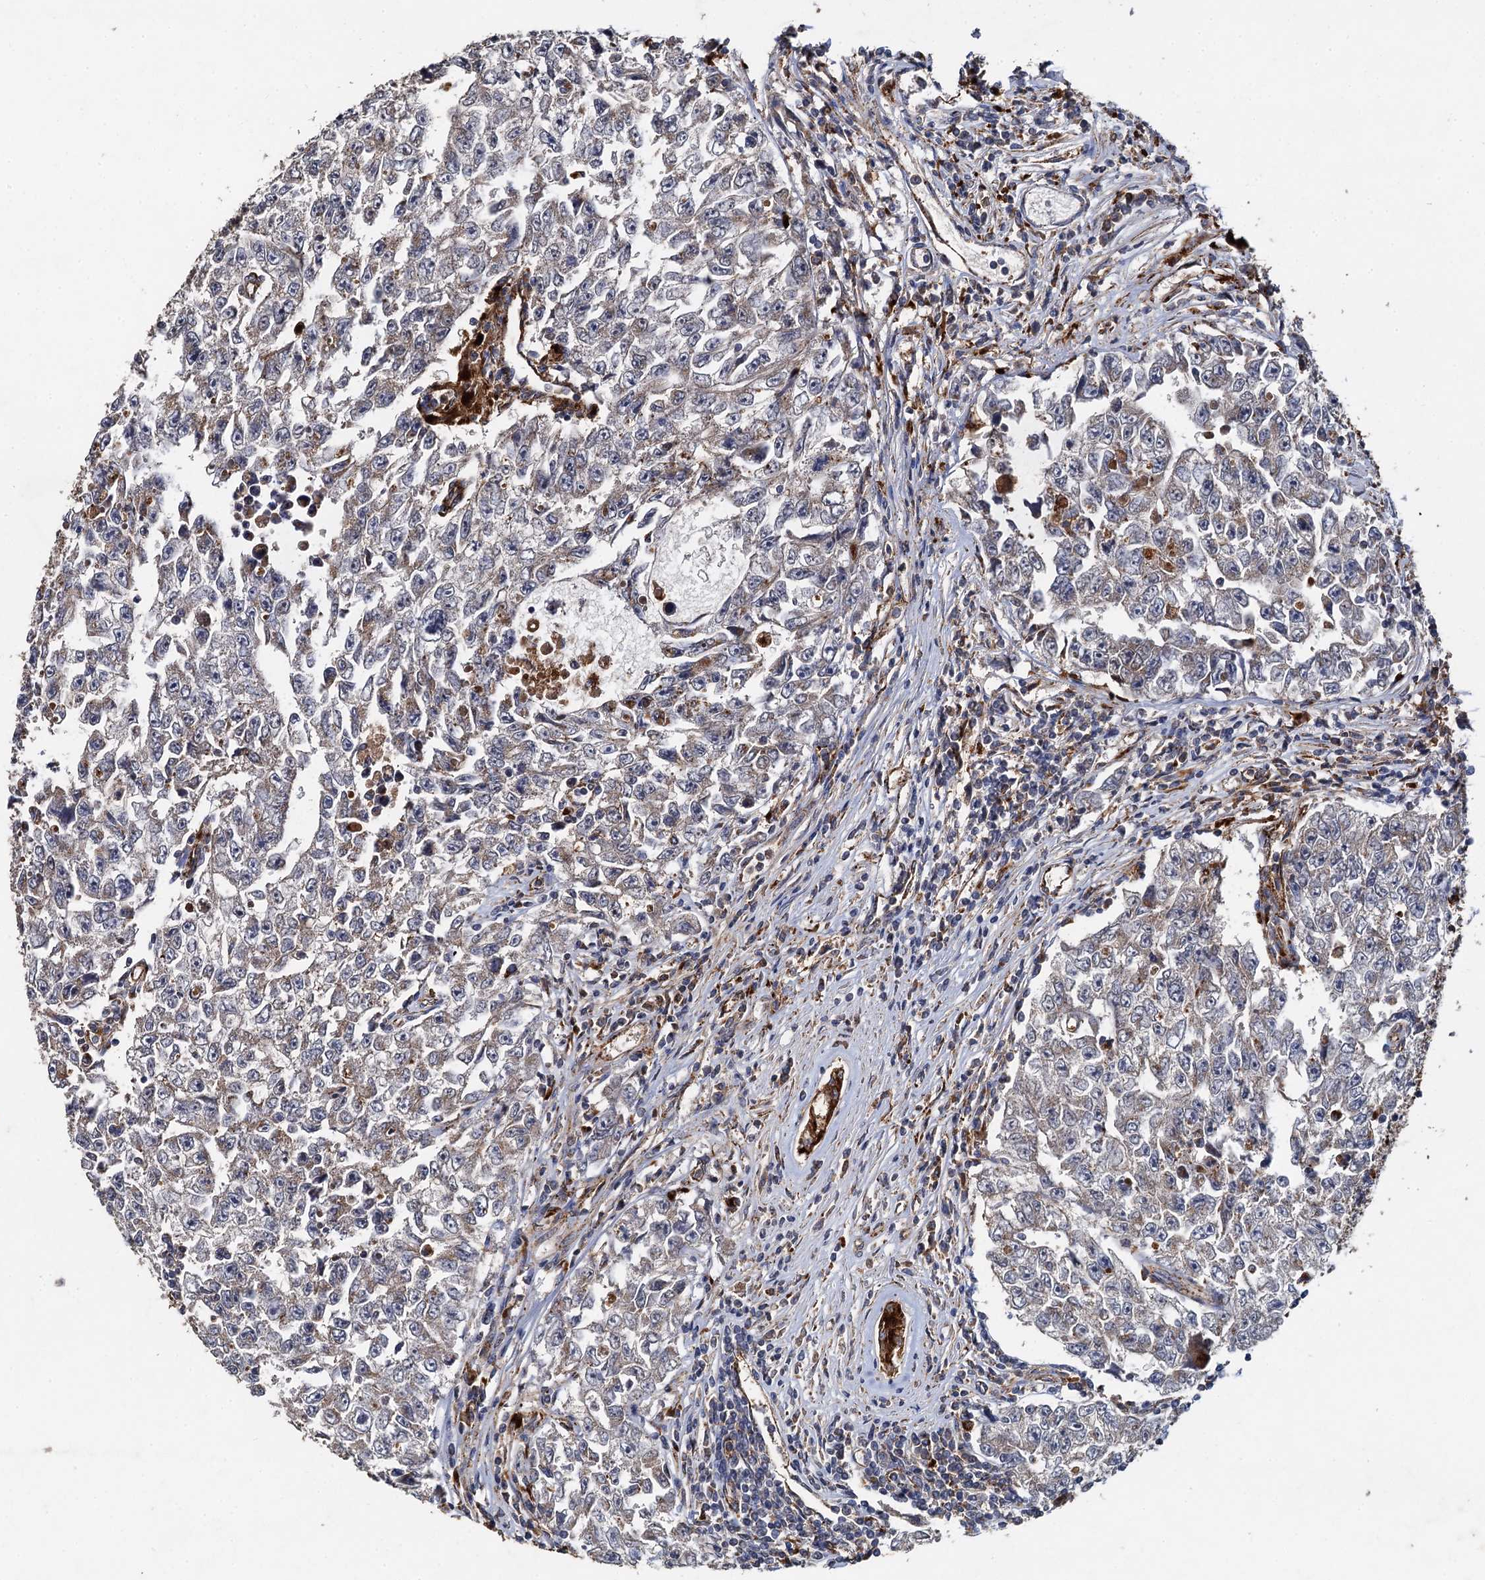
{"staining": {"intensity": "moderate", "quantity": "25%-75%", "location": "cytoplasmic/membranous"}, "tissue": "testis cancer", "cell_type": "Tumor cells", "image_type": "cancer", "snomed": [{"axis": "morphology", "description": "Carcinoma, Embryonal, NOS"}, {"axis": "topography", "description": "Testis"}], "caption": "An immunohistochemistry micrograph of neoplastic tissue is shown. Protein staining in brown highlights moderate cytoplasmic/membranous positivity in testis embryonal carcinoma within tumor cells.", "gene": "GBA1", "patient": {"sex": "male", "age": 17}}